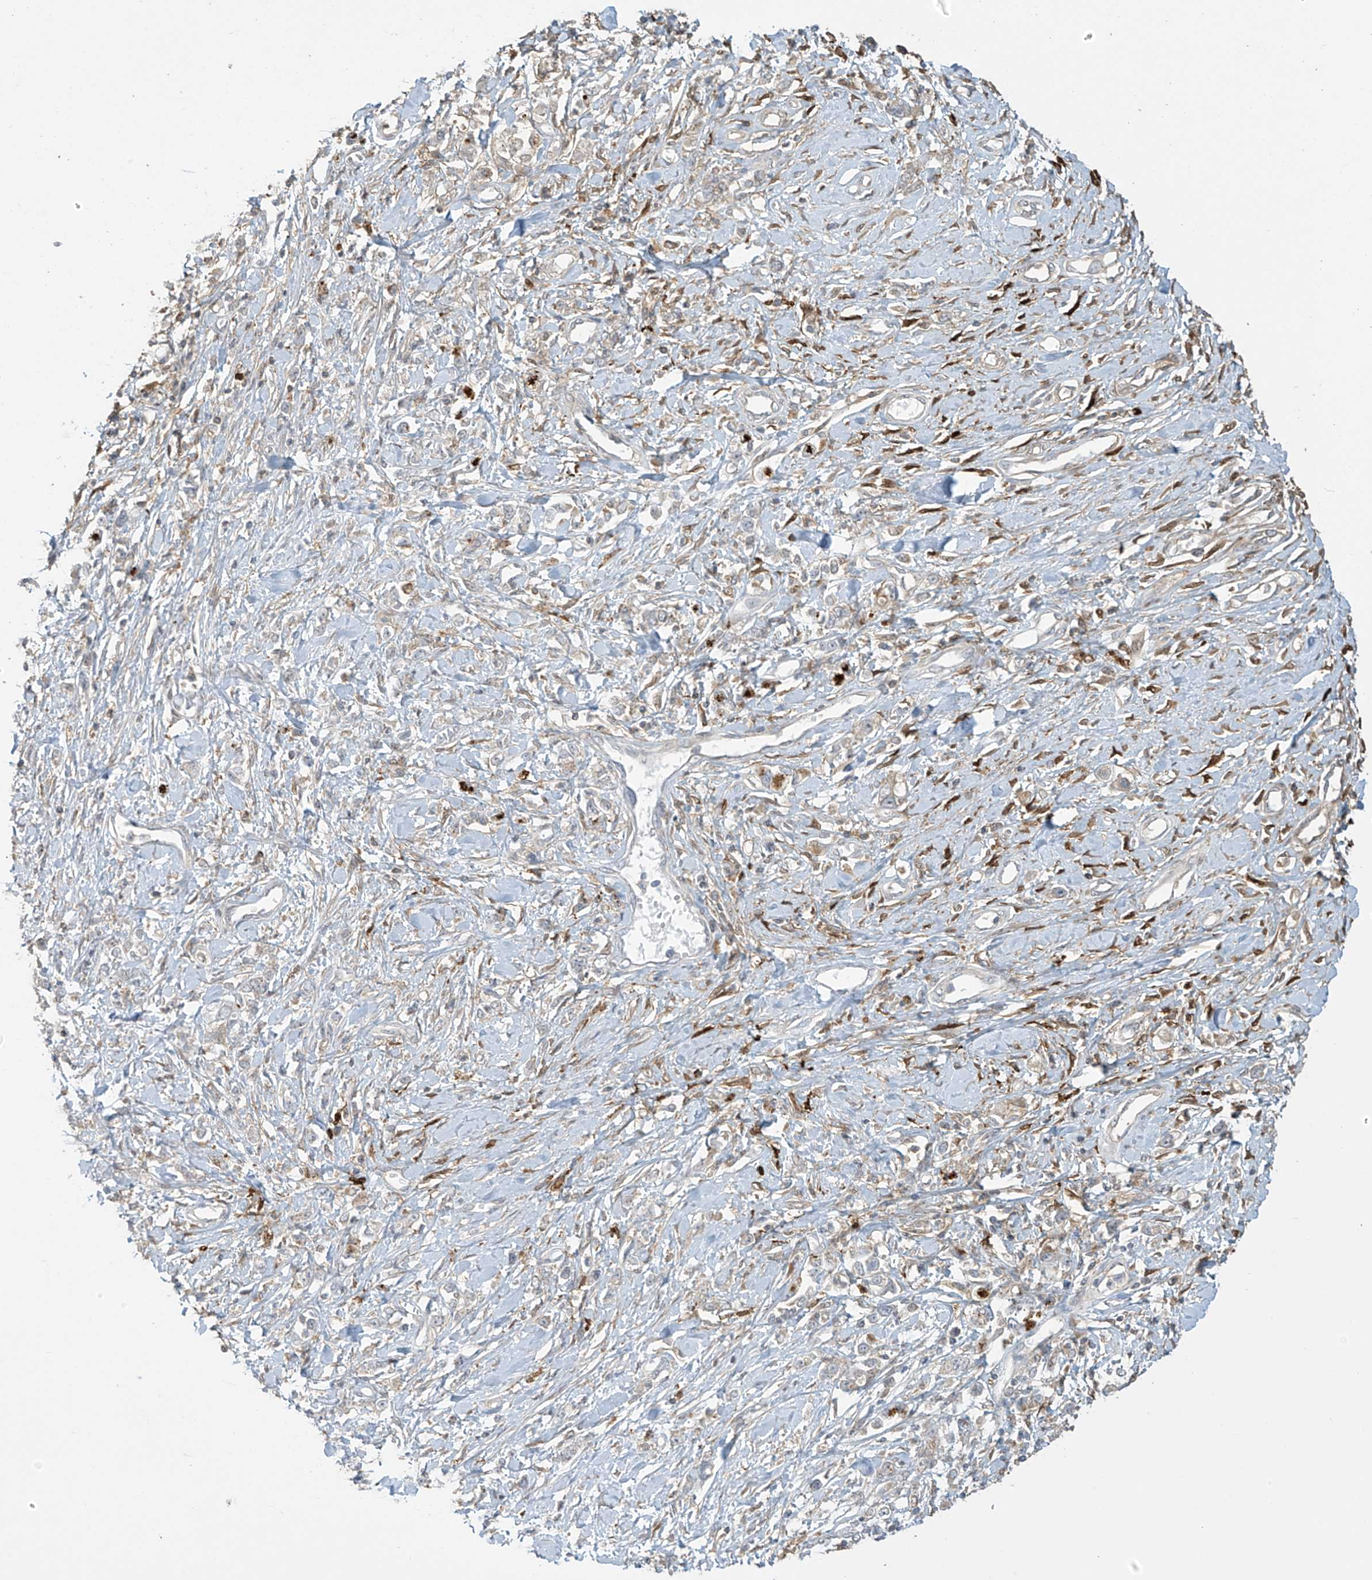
{"staining": {"intensity": "negative", "quantity": "none", "location": "none"}, "tissue": "stomach cancer", "cell_type": "Tumor cells", "image_type": "cancer", "snomed": [{"axis": "morphology", "description": "Adenocarcinoma, NOS"}, {"axis": "topography", "description": "Stomach"}], "caption": "IHC histopathology image of stomach adenocarcinoma stained for a protein (brown), which shows no expression in tumor cells.", "gene": "TAGAP", "patient": {"sex": "female", "age": 76}}